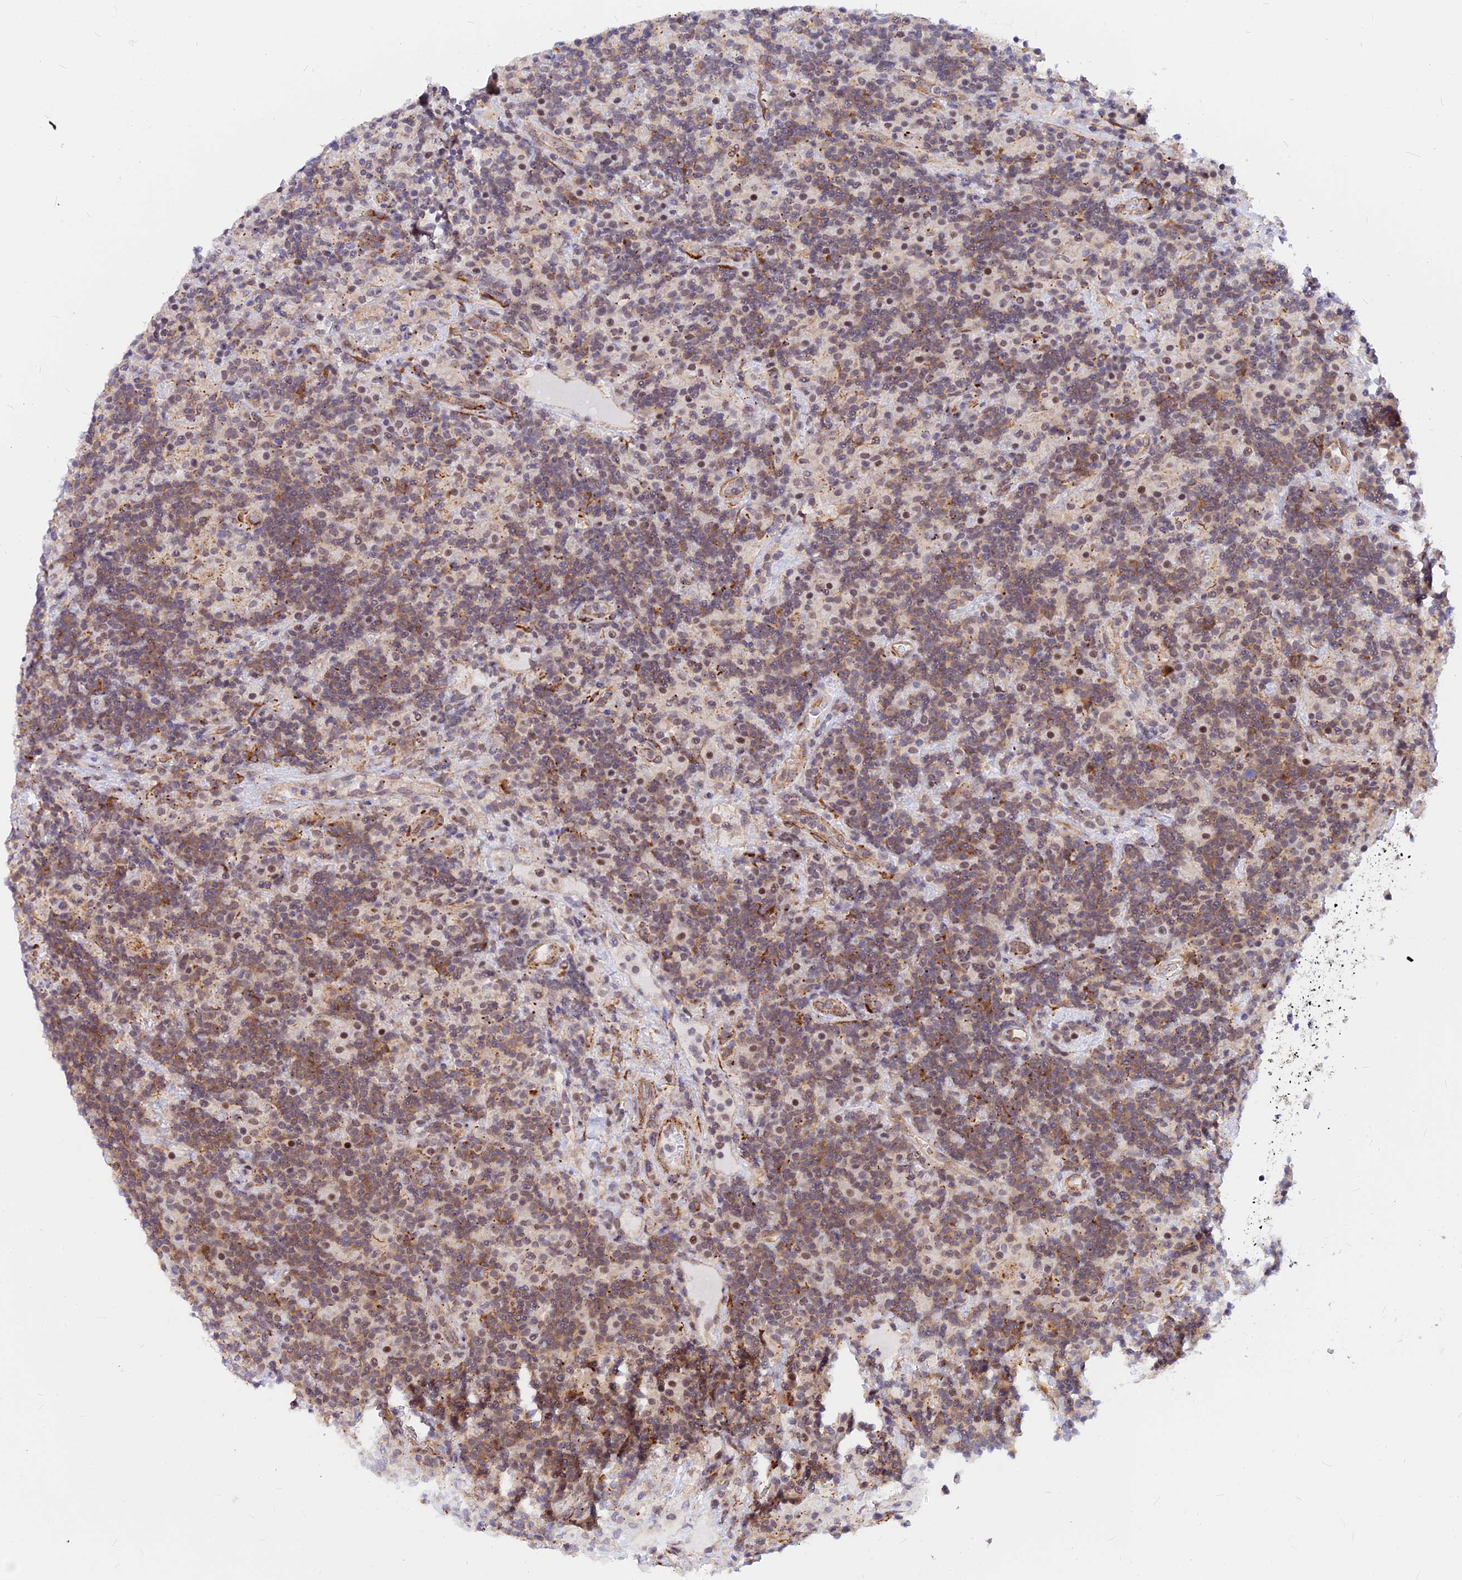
{"staining": {"intensity": "moderate", "quantity": "25%-75%", "location": "cytoplasmic/membranous"}, "tissue": "lymphoma", "cell_type": "Tumor cells", "image_type": "cancer", "snomed": [{"axis": "morphology", "description": "Hodgkin's disease, NOS"}, {"axis": "topography", "description": "Lymph node"}], "caption": "This photomicrograph displays IHC staining of Hodgkin's disease, with medium moderate cytoplasmic/membranous staining in about 25%-75% of tumor cells.", "gene": "VSTM2L", "patient": {"sex": "male", "age": 70}}